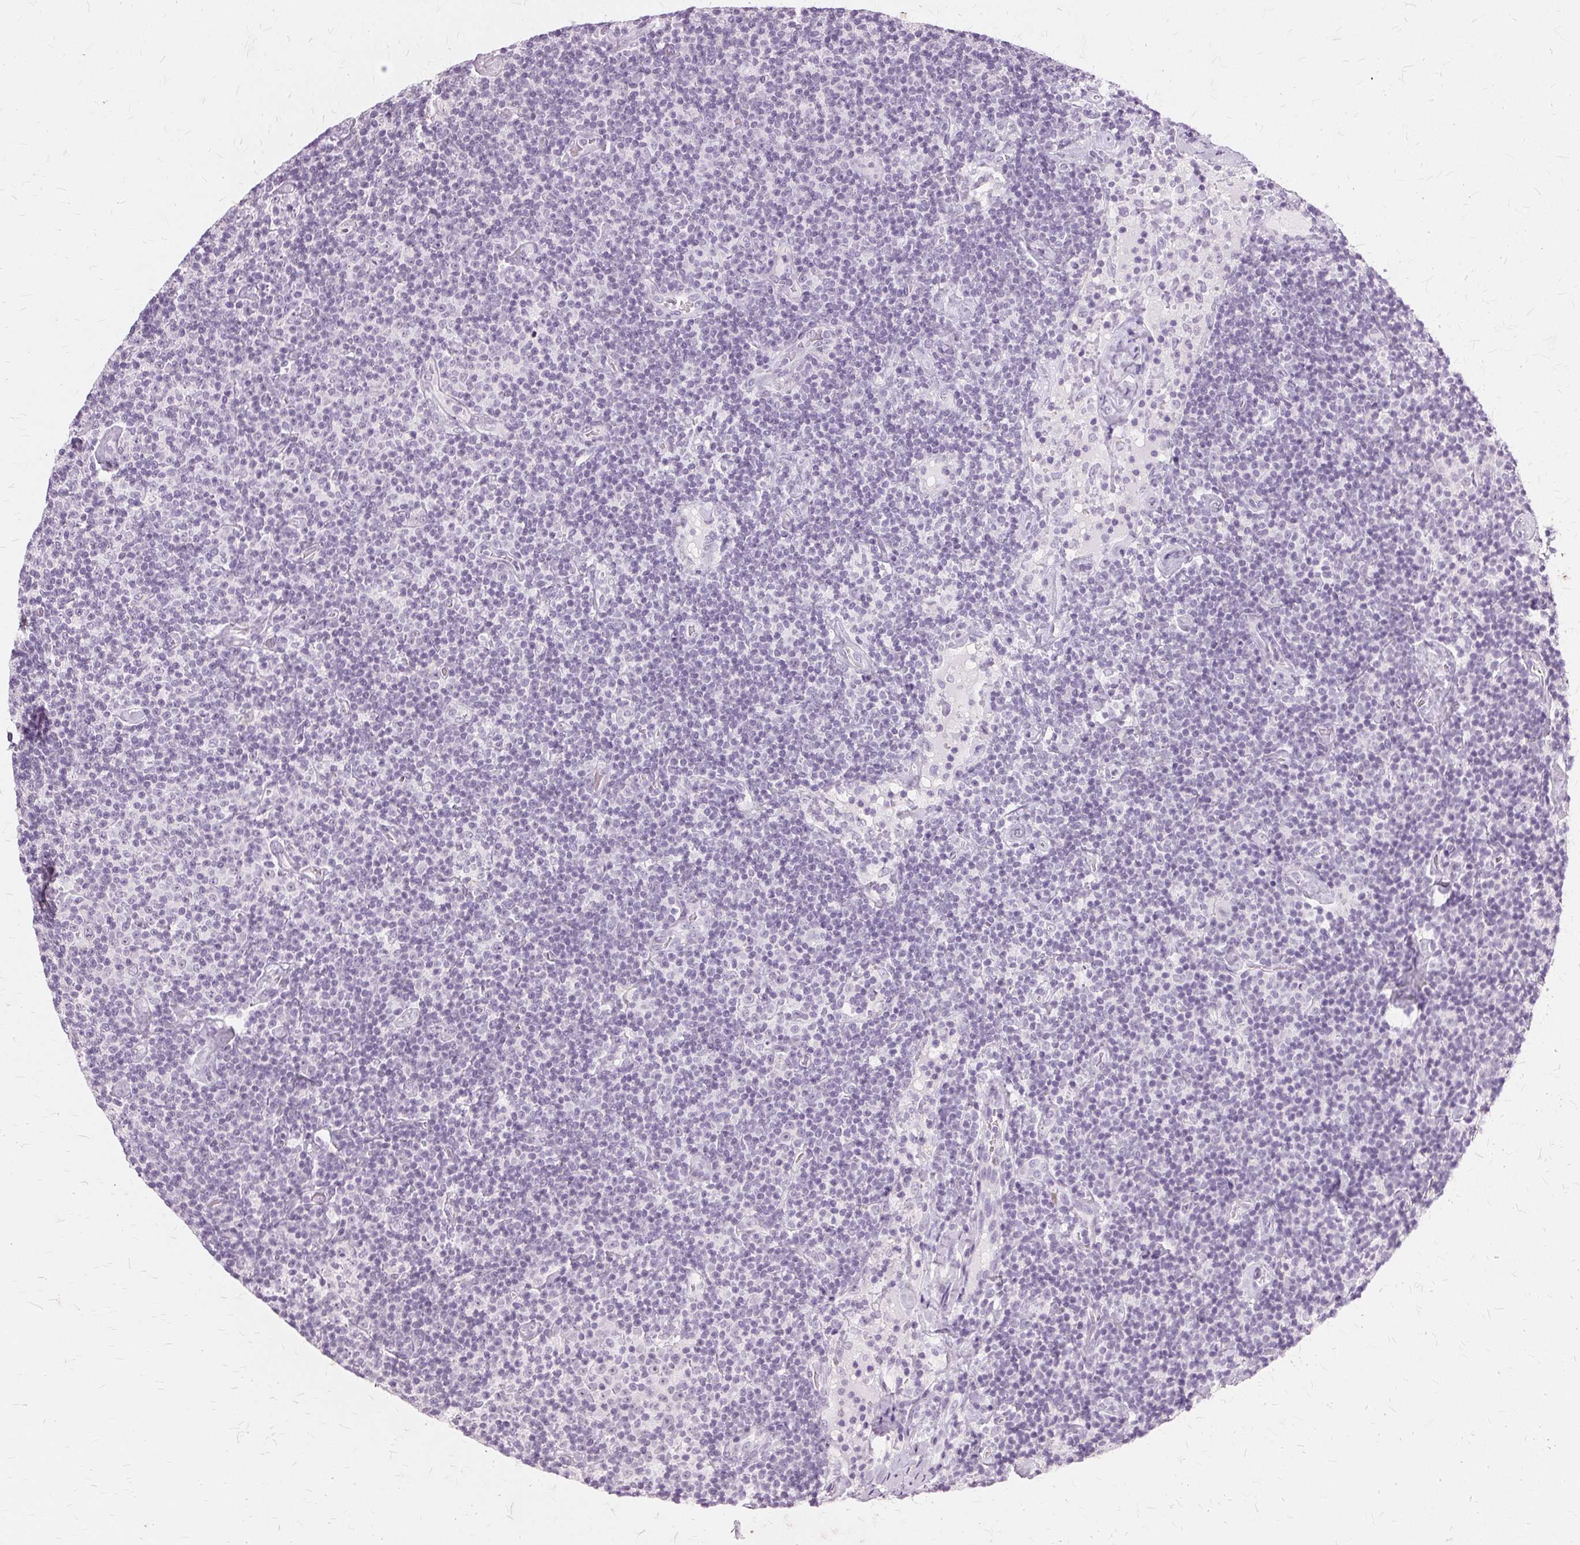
{"staining": {"intensity": "negative", "quantity": "none", "location": "none"}, "tissue": "lymphoma", "cell_type": "Tumor cells", "image_type": "cancer", "snomed": [{"axis": "morphology", "description": "Malignant lymphoma, non-Hodgkin's type, Low grade"}, {"axis": "topography", "description": "Lymph node"}], "caption": "High power microscopy image of an immunohistochemistry histopathology image of lymphoma, revealing no significant staining in tumor cells.", "gene": "SLC45A3", "patient": {"sex": "male", "age": 81}}